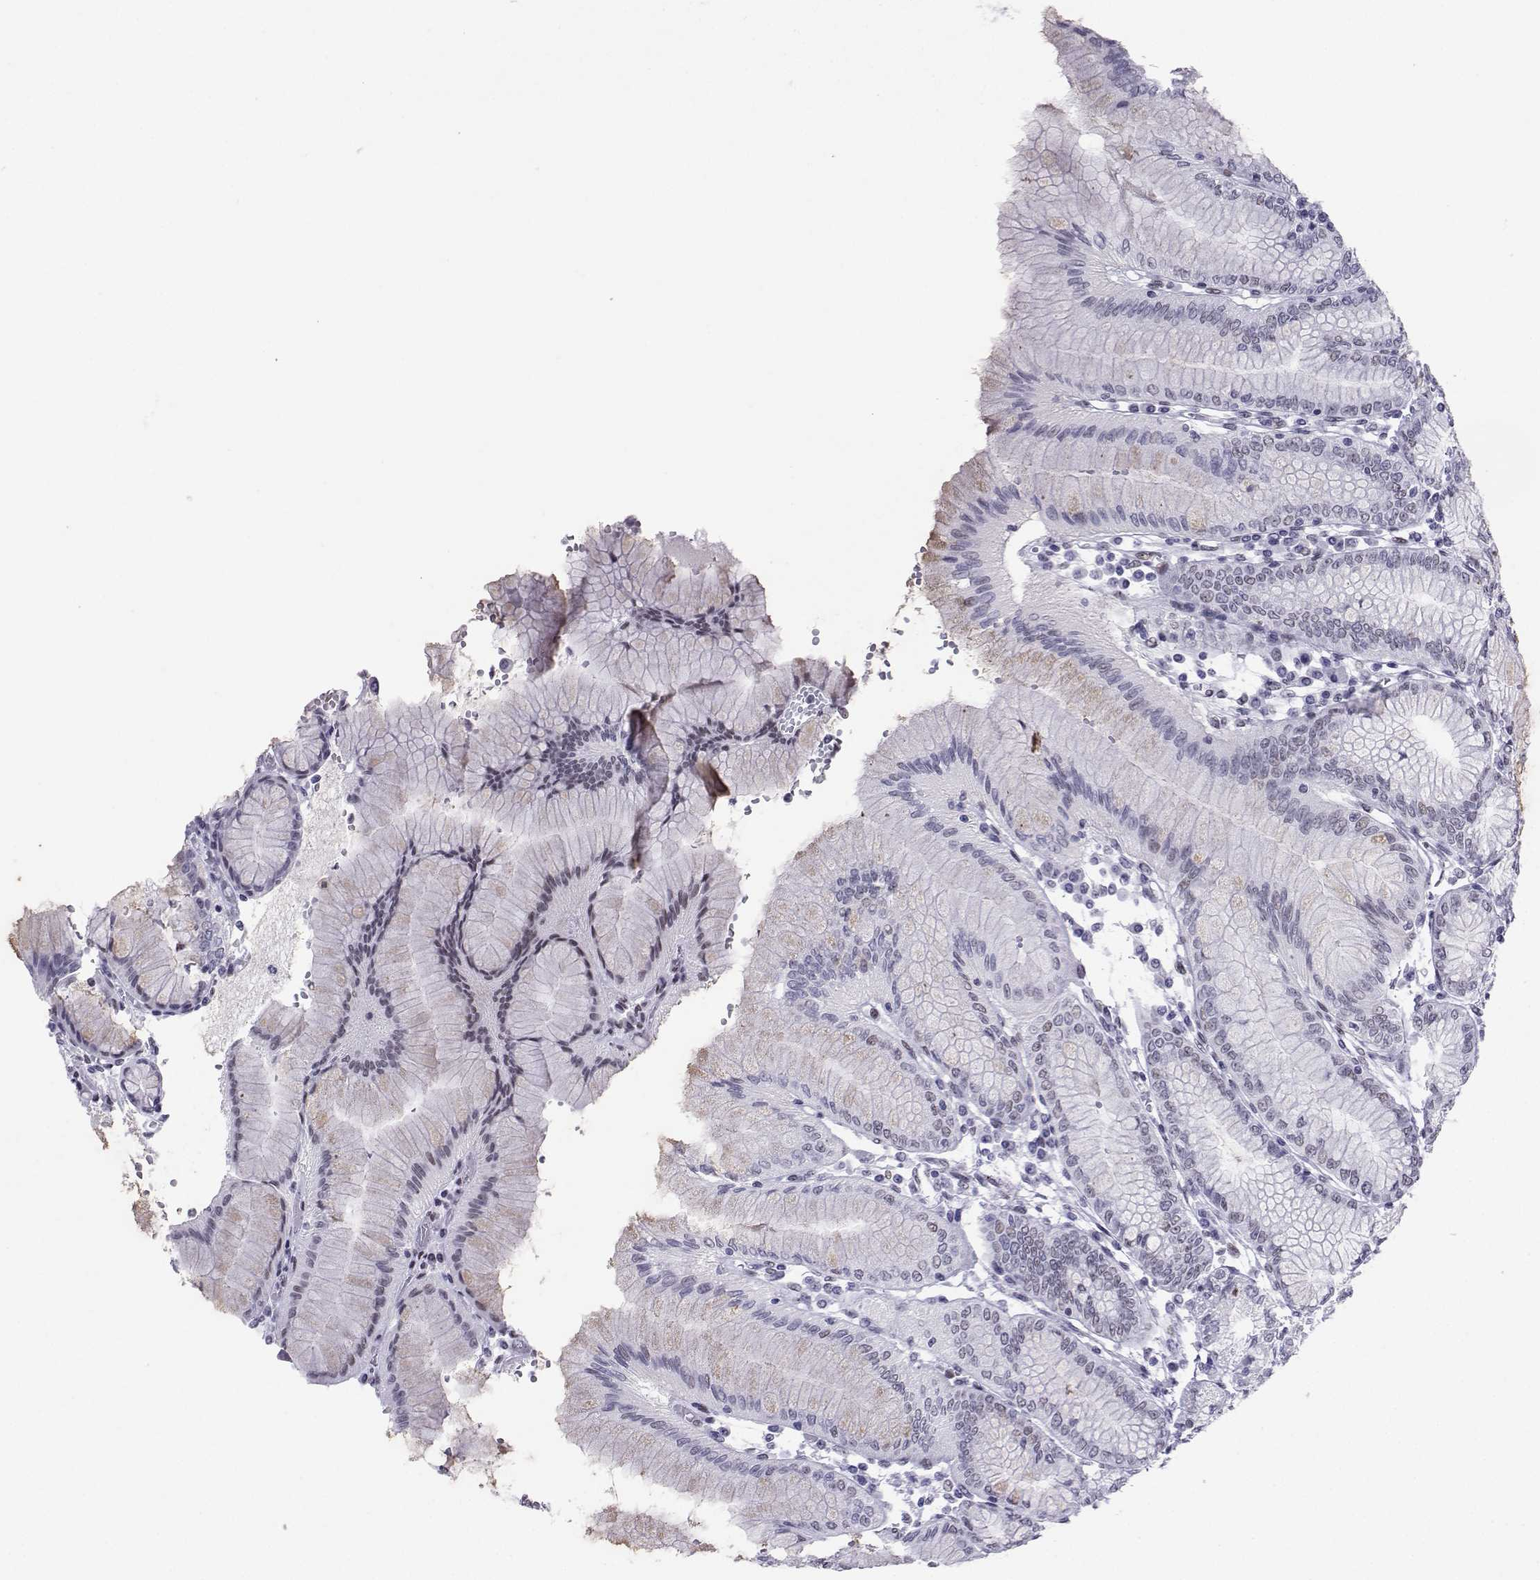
{"staining": {"intensity": "negative", "quantity": "none", "location": "none"}, "tissue": "stomach", "cell_type": "Glandular cells", "image_type": "normal", "snomed": [{"axis": "morphology", "description": "Normal tissue, NOS"}, {"axis": "topography", "description": "Skeletal muscle"}, {"axis": "topography", "description": "Stomach"}], "caption": "Image shows no significant protein expression in glandular cells of benign stomach. The staining is performed using DAB (3,3'-diaminobenzidine) brown chromogen with nuclei counter-stained in using hematoxylin.", "gene": "LORICRIN", "patient": {"sex": "female", "age": 57}}